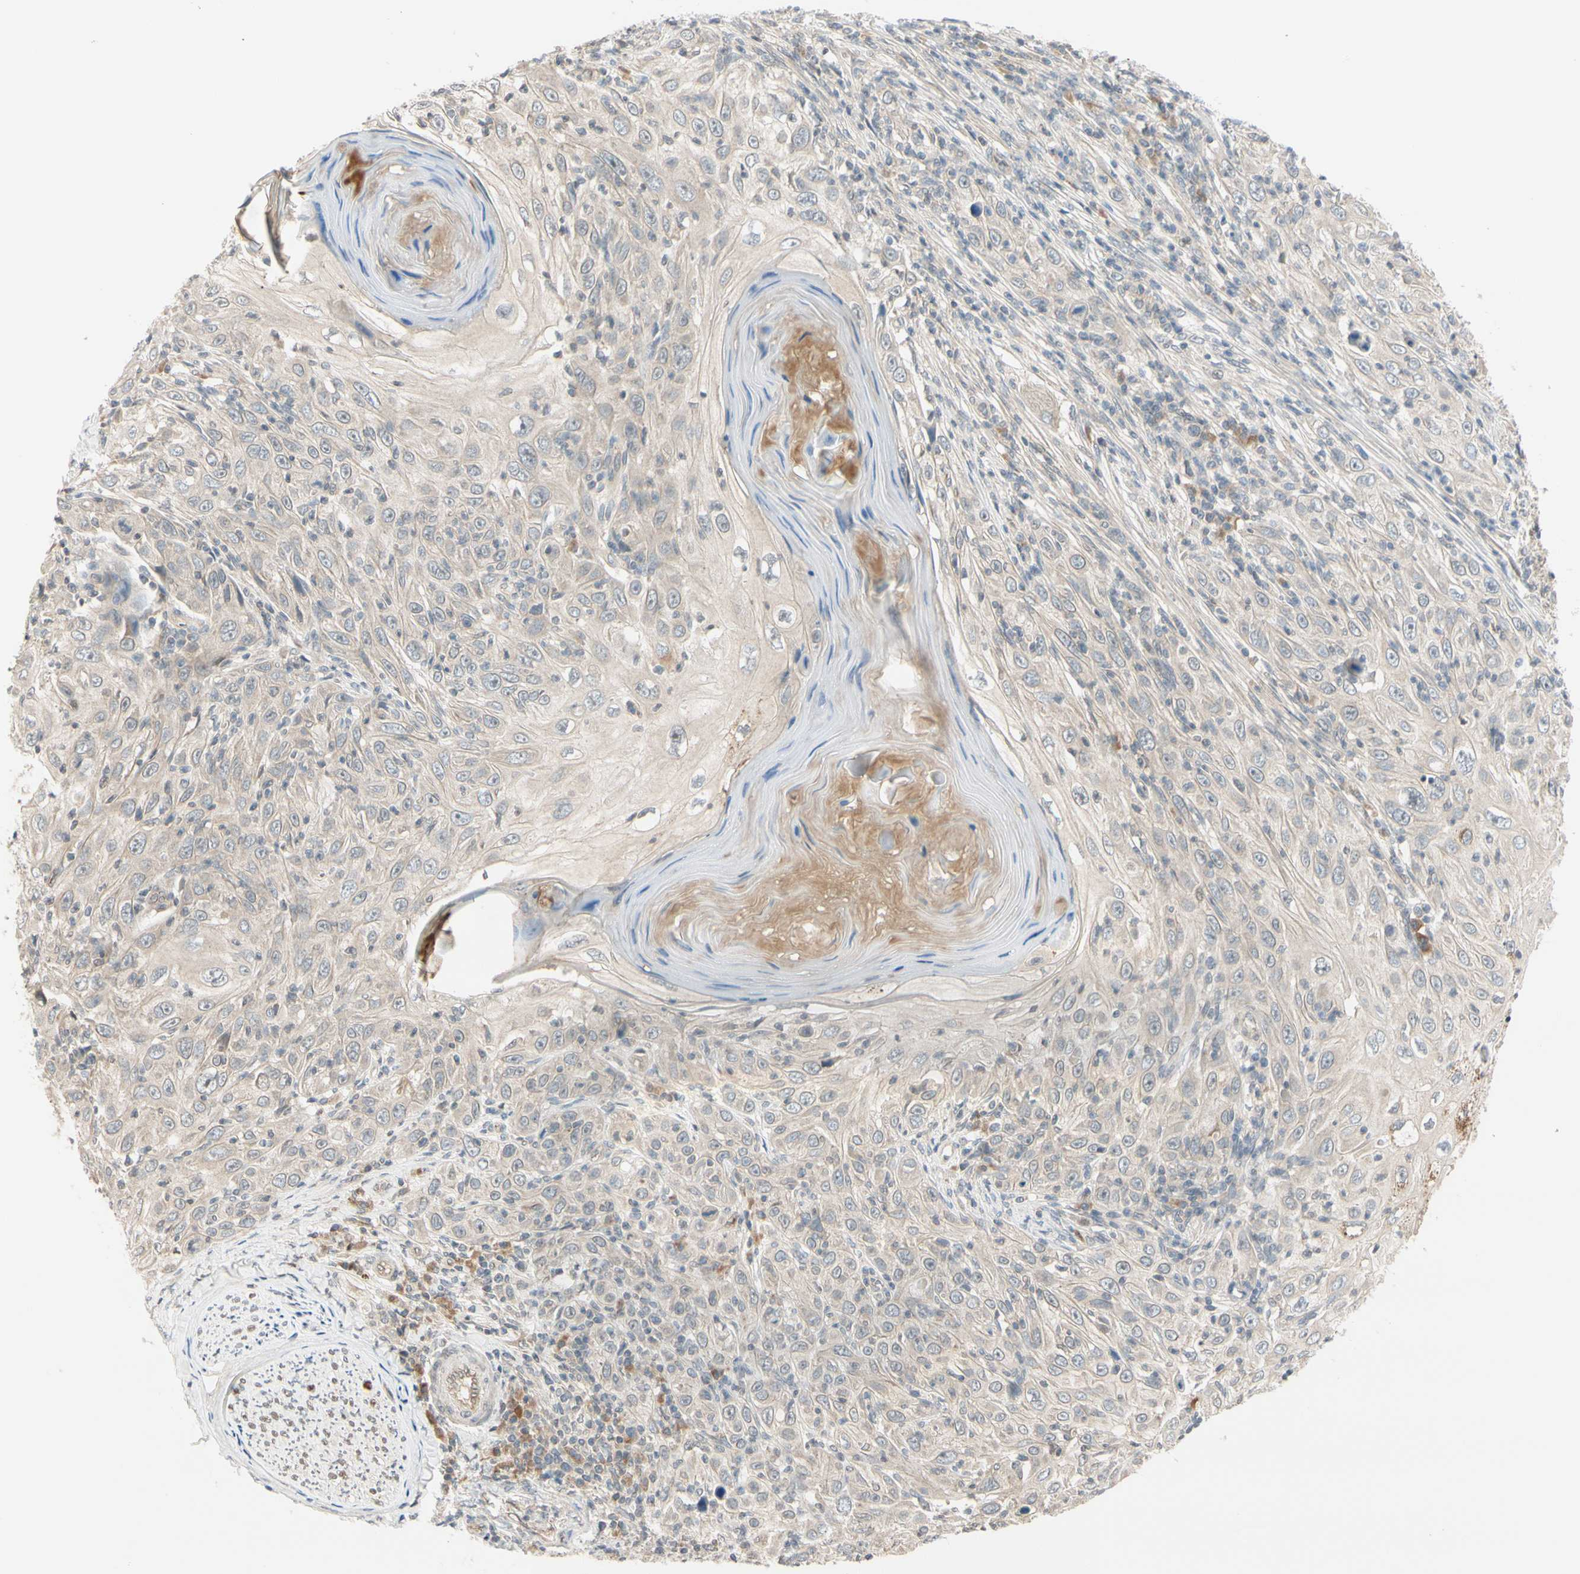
{"staining": {"intensity": "weak", "quantity": ">75%", "location": "cytoplasmic/membranous"}, "tissue": "skin cancer", "cell_type": "Tumor cells", "image_type": "cancer", "snomed": [{"axis": "morphology", "description": "Squamous cell carcinoma, NOS"}, {"axis": "topography", "description": "Skin"}], "caption": "Skin cancer (squamous cell carcinoma) stained with immunohistochemistry (IHC) displays weak cytoplasmic/membranous staining in about >75% of tumor cells.", "gene": "FGF10", "patient": {"sex": "female", "age": 88}}